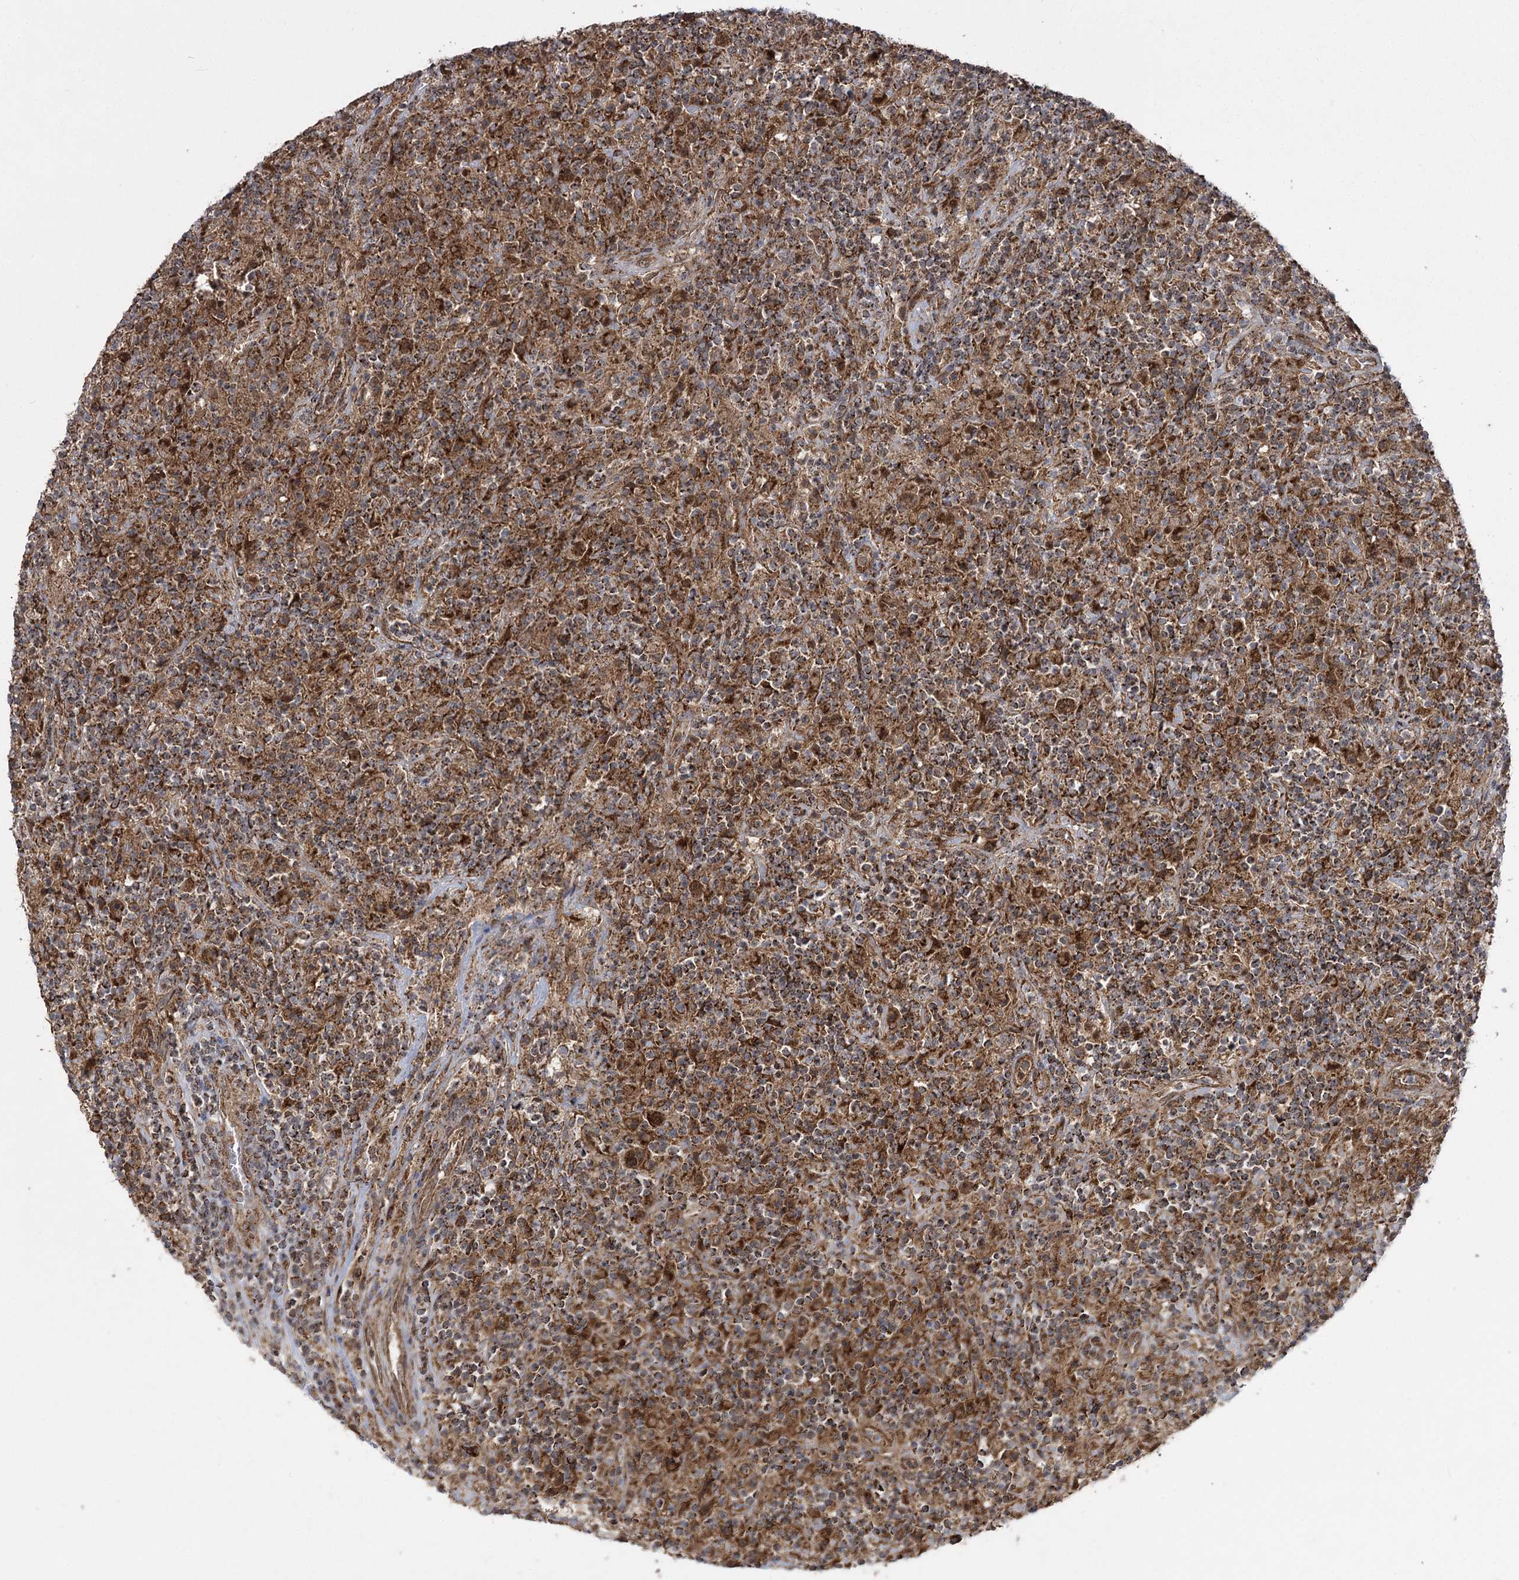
{"staining": {"intensity": "strong", "quantity": ">75%", "location": "cytoplasmic/membranous,nuclear"}, "tissue": "lymphoma", "cell_type": "Tumor cells", "image_type": "cancer", "snomed": [{"axis": "morphology", "description": "Hodgkin's disease, NOS"}, {"axis": "topography", "description": "Lymph node"}], "caption": "Protein staining of lymphoma tissue demonstrates strong cytoplasmic/membranous and nuclear staining in about >75% of tumor cells.", "gene": "SLC4A1AP", "patient": {"sex": "male", "age": 70}}